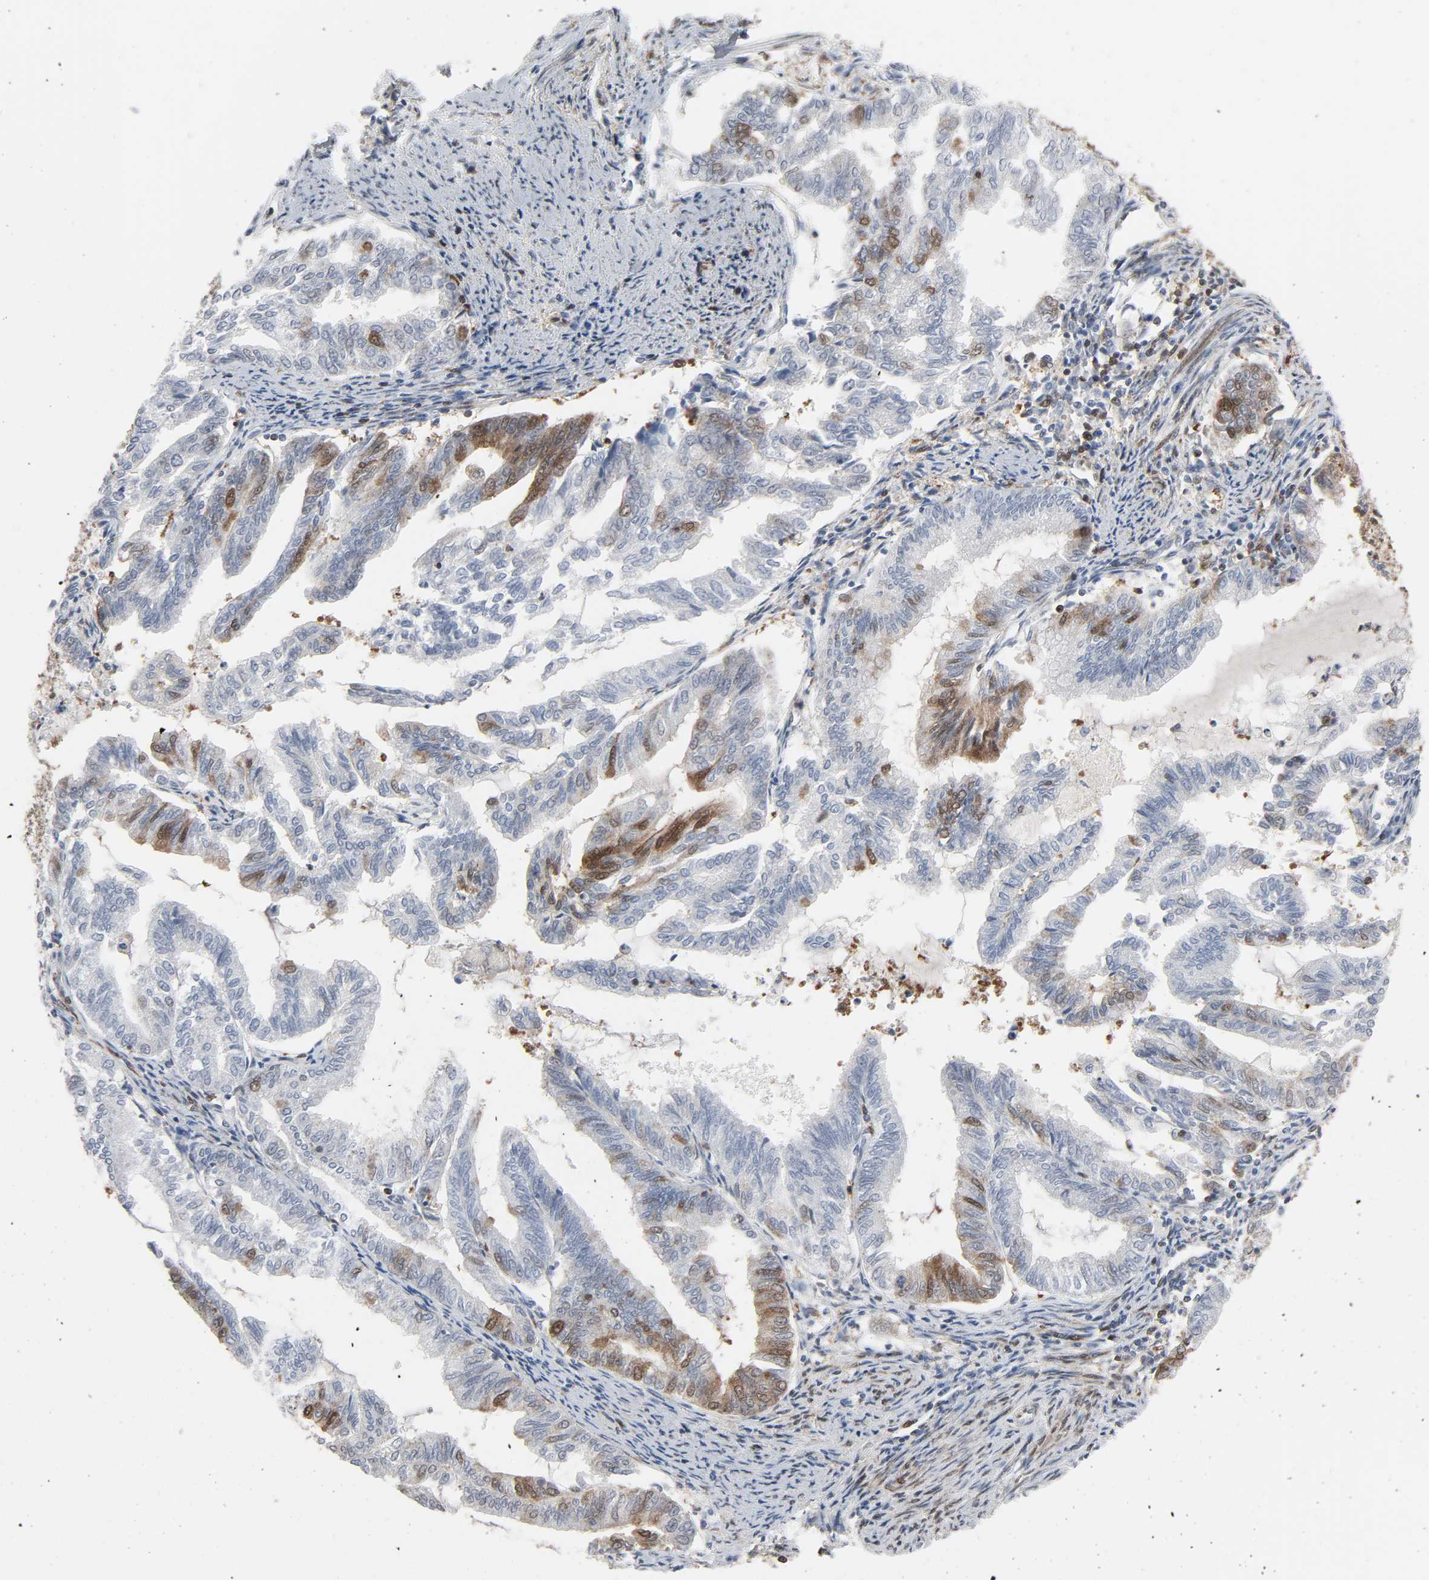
{"staining": {"intensity": "strong", "quantity": "25%-75%", "location": "cytoplasmic/membranous"}, "tissue": "endometrial cancer", "cell_type": "Tumor cells", "image_type": "cancer", "snomed": [{"axis": "morphology", "description": "Adenocarcinoma, NOS"}, {"axis": "topography", "description": "Endometrium"}], "caption": "Endometrial adenocarcinoma stained with a brown dye demonstrates strong cytoplasmic/membranous positive expression in approximately 25%-75% of tumor cells.", "gene": "GSK3A", "patient": {"sex": "female", "age": 79}}